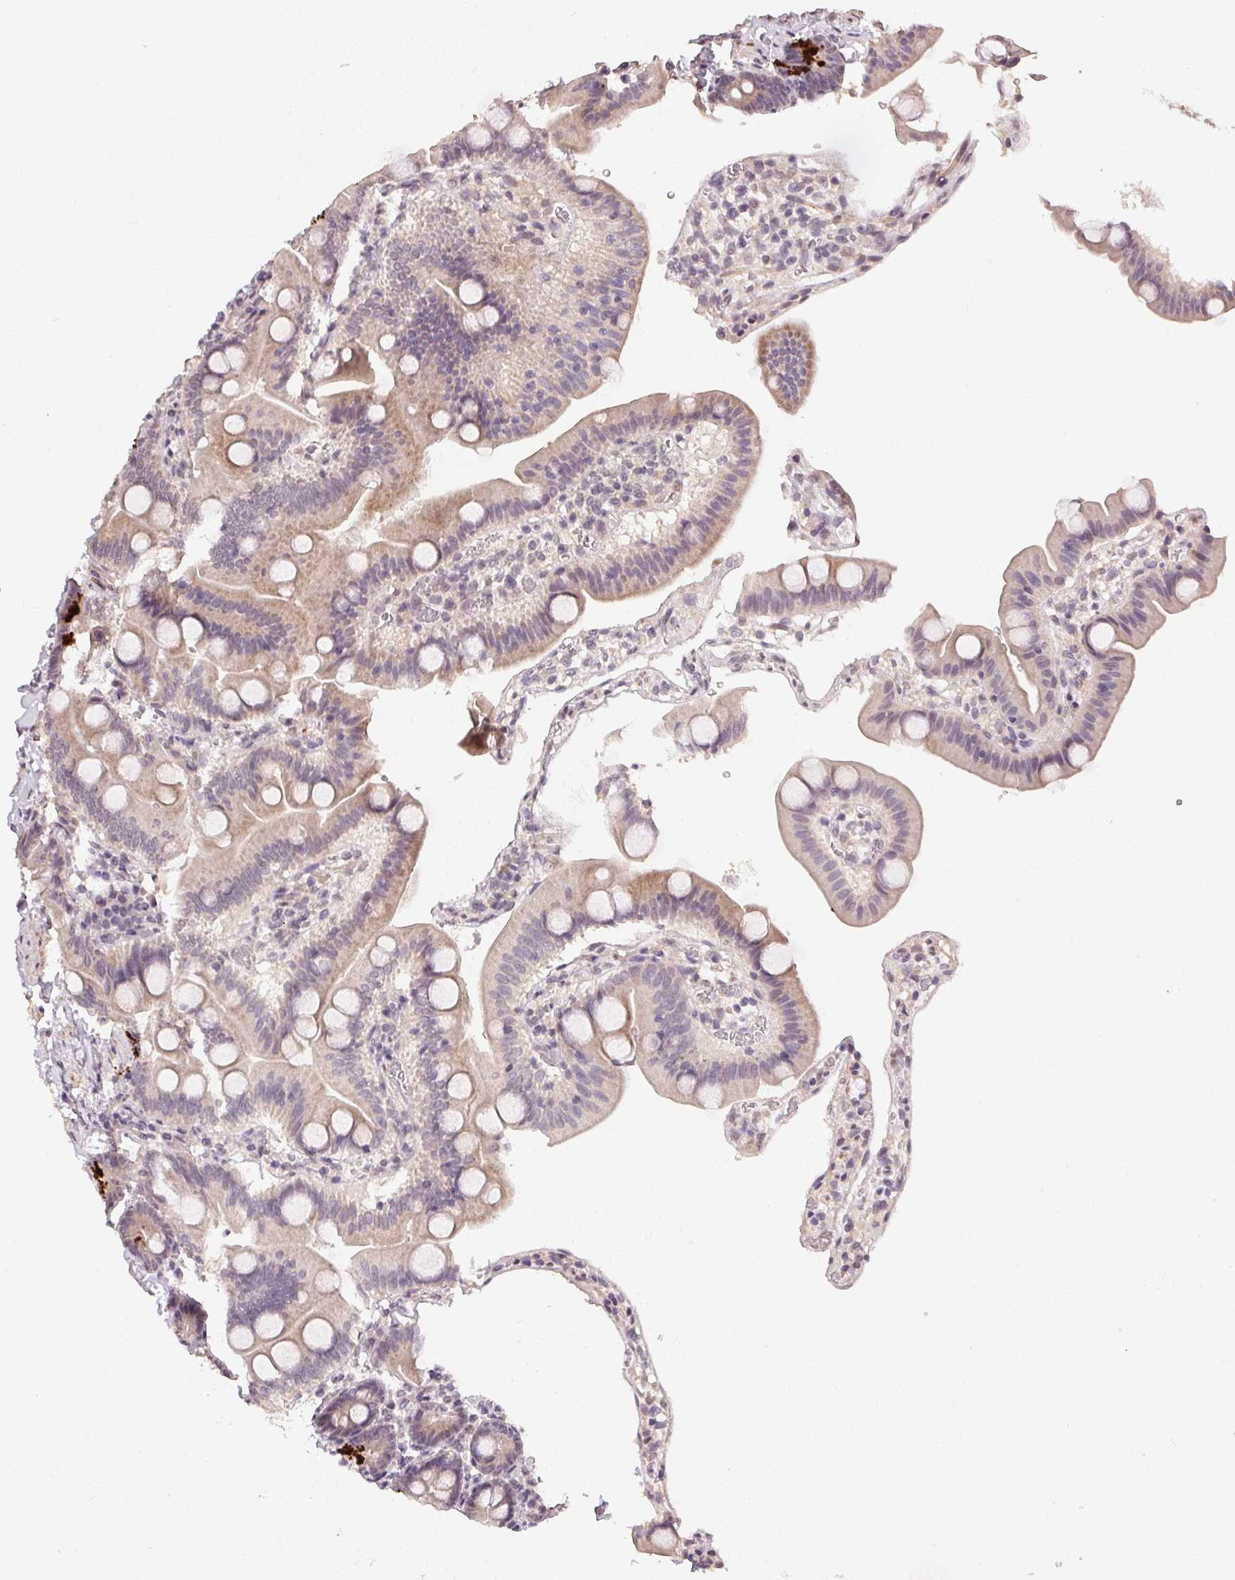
{"staining": {"intensity": "weak", "quantity": "<25%", "location": "cytoplasmic/membranous"}, "tissue": "duodenum", "cell_type": "Glandular cells", "image_type": "normal", "snomed": [{"axis": "morphology", "description": "Normal tissue, NOS"}, {"axis": "topography", "description": "Pancreas"}, {"axis": "topography", "description": "Duodenum"}], "caption": "Image shows no protein expression in glandular cells of benign duodenum. (Brightfield microscopy of DAB immunohistochemistry (IHC) at high magnification).", "gene": "PPP4R4", "patient": {"sex": "male", "age": 59}}